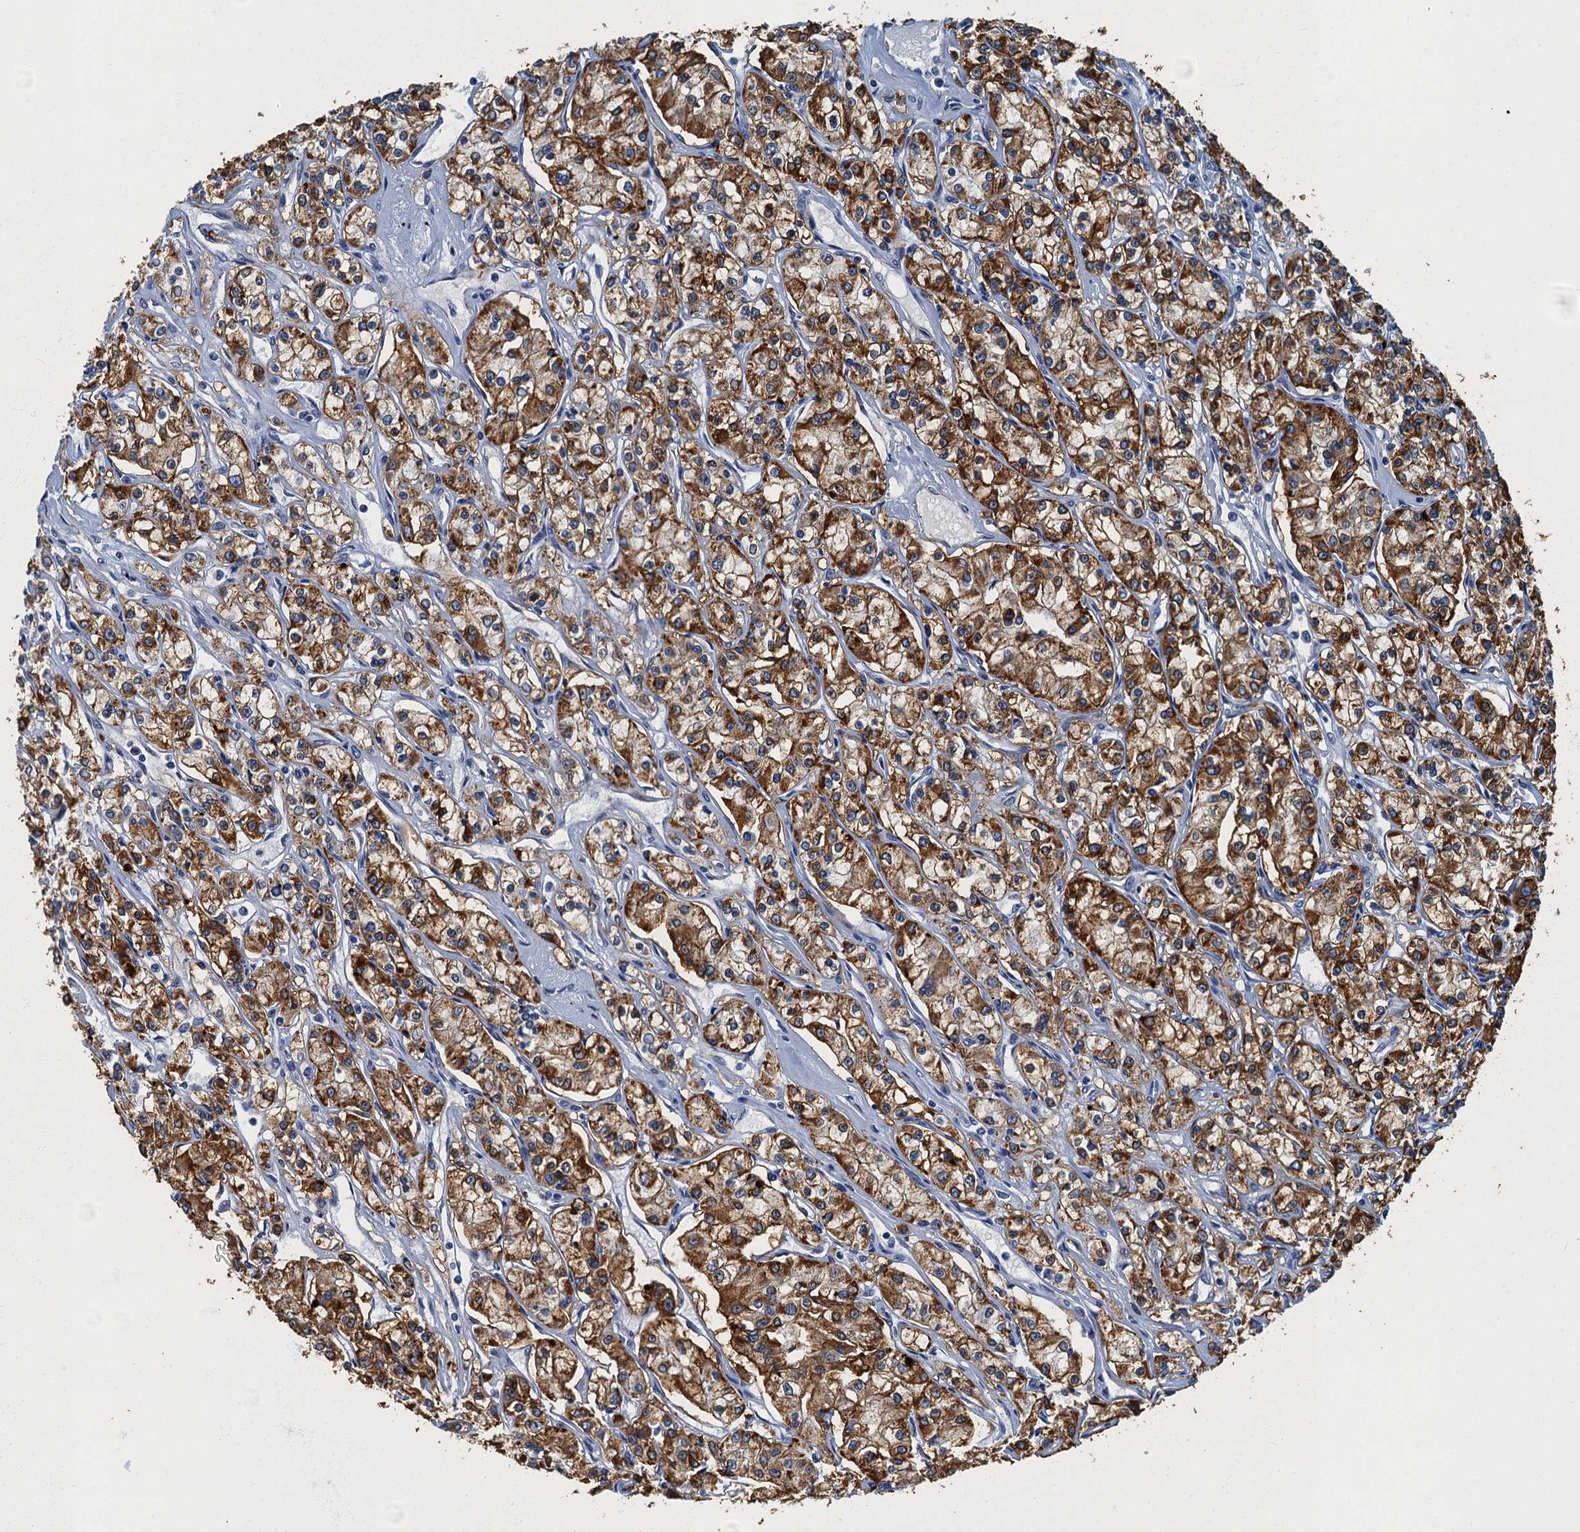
{"staining": {"intensity": "strong", "quantity": ">75%", "location": "cytoplasmic/membranous"}, "tissue": "renal cancer", "cell_type": "Tumor cells", "image_type": "cancer", "snomed": [{"axis": "morphology", "description": "Adenocarcinoma, NOS"}, {"axis": "topography", "description": "Kidney"}], "caption": "A high amount of strong cytoplasmic/membranous expression is appreciated in about >75% of tumor cells in renal adenocarcinoma tissue. (DAB (3,3'-diaminobenzidine) IHC with brightfield microscopy, high magnification).", "gene": "GADL1", "patient": {"sex": "female", "age": 59}}